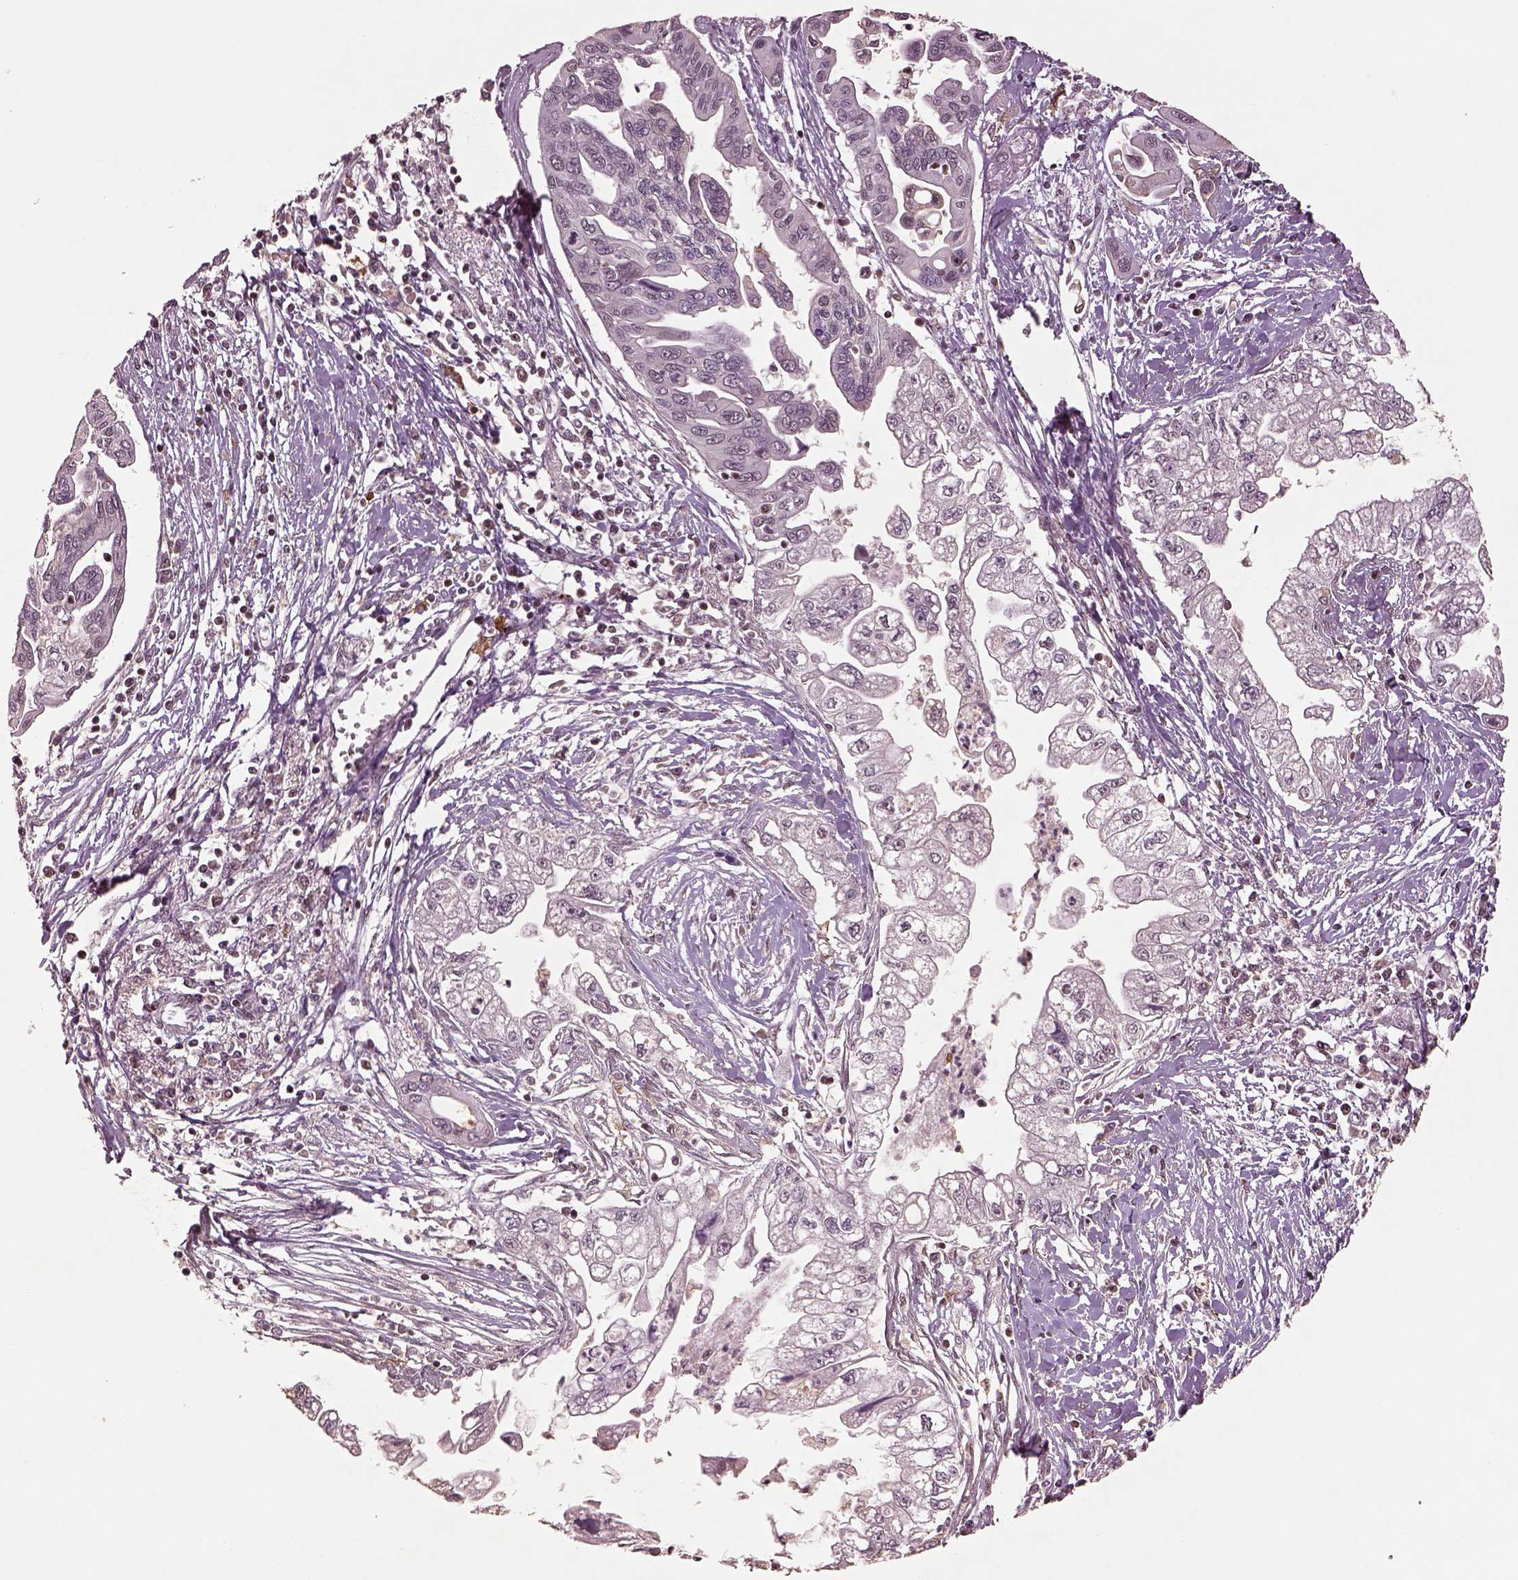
{"staining": {"intensity": "negative", "quantity": "none", "location": "none"}, "tissue": "pancreatic cancer", "cell_type": "Tumor cells", "image_type": "cancer", "snomed": [{"axis": "morphology", "description": "Adenocarcinoma, NOS"}, {"axis": "topography", "description": "Pancreas"}], "caption": "An image of adenocarcinoma (pancreatic) stained for a protein displays no brown staining in tumor cells.", "gene": "BRD9", "patient": {"sex": "male", "age": 70}}